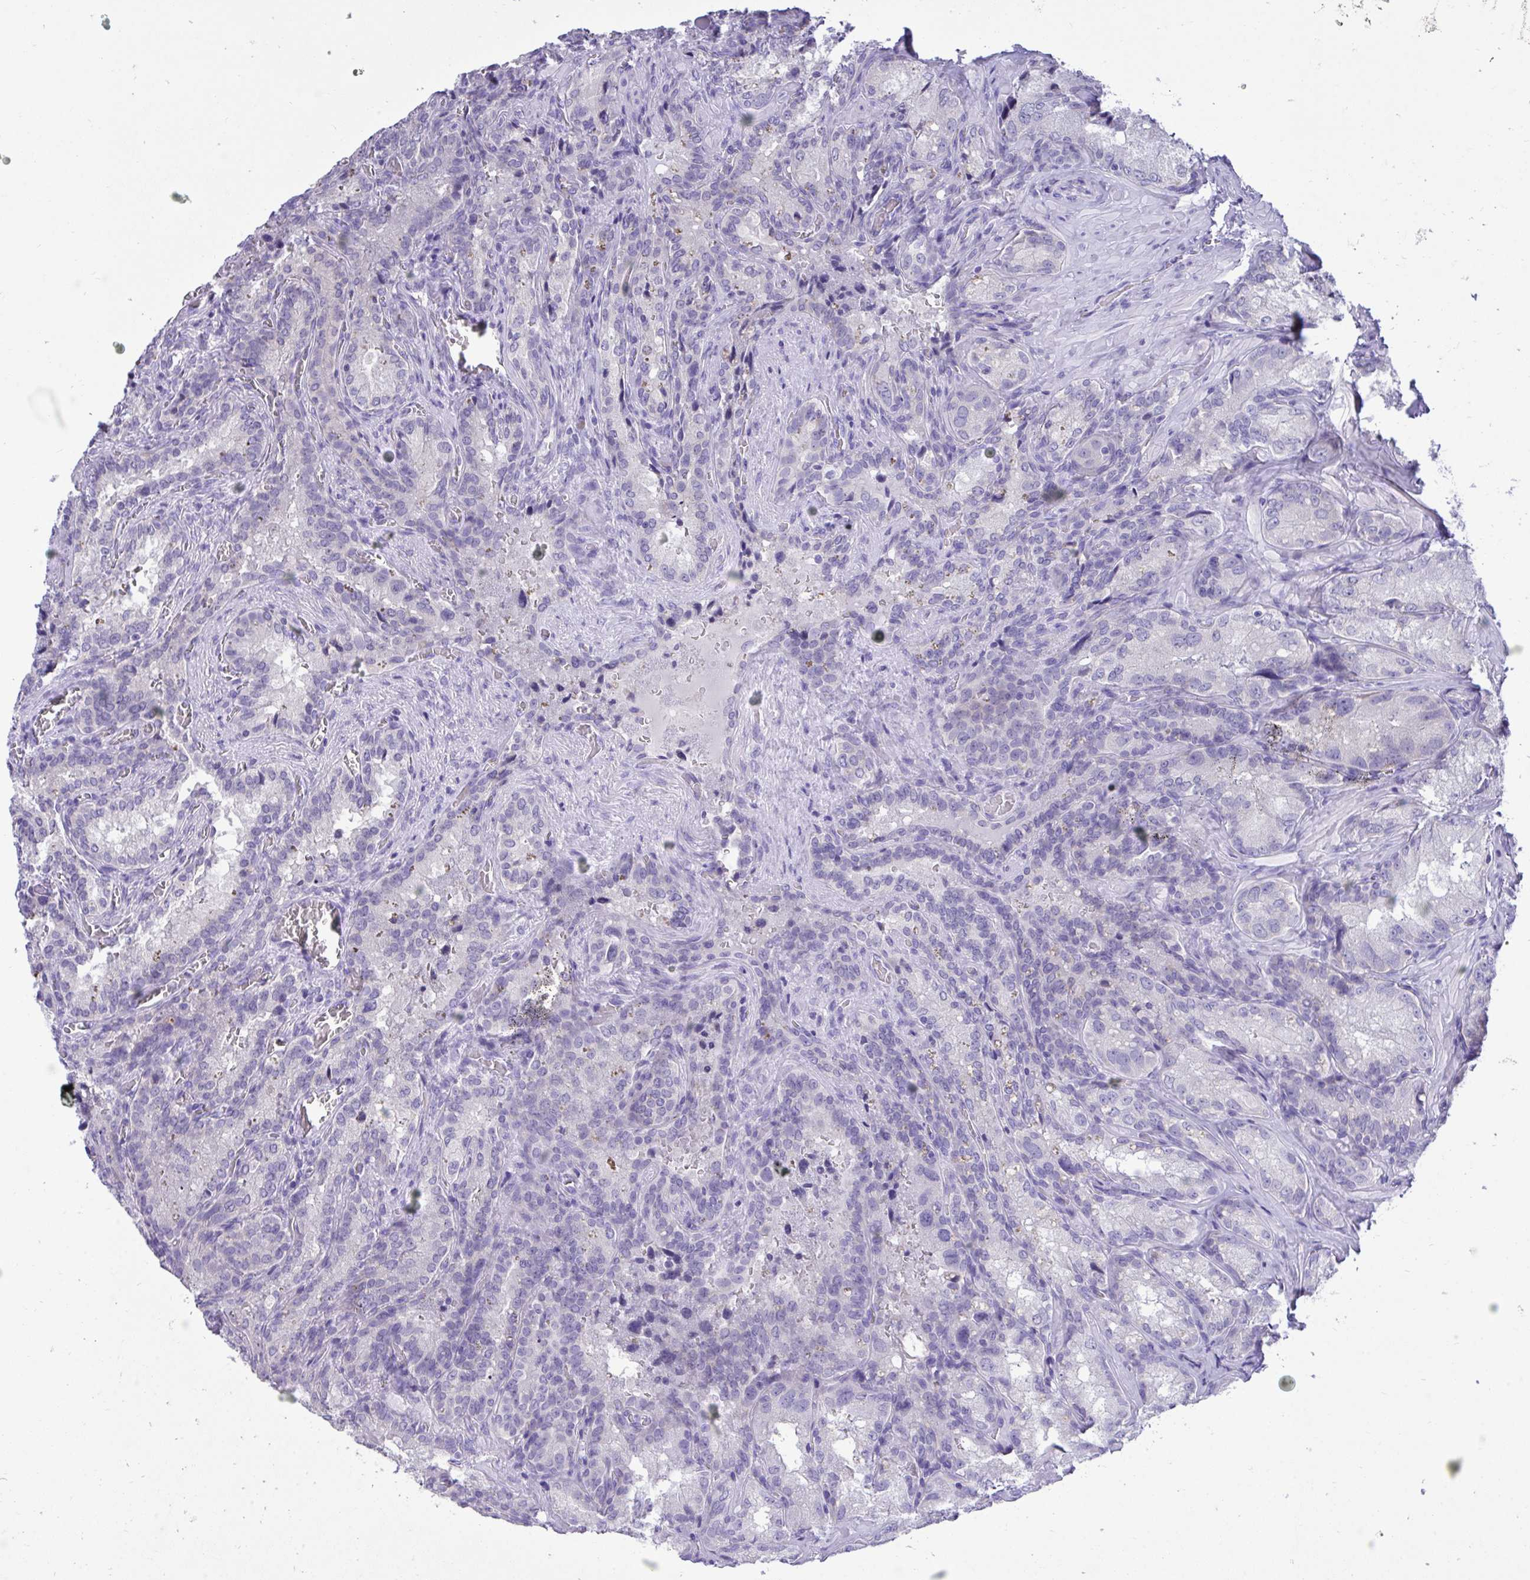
{"staining": {"intensity": "negative", "quantity": "none", "location": "none"}, "tissue": "seminal vesicle", "cell_type": "Glandular cells", "image_type": "normal", "snomed": [{"axis": "morphology", "description": "Normal tissue, NOS"}, {"axis": "topography", "description": "Seminal veicle"}], "caption": "IHC micrograph of normal human seminal vesicle stained for a protein (brown), which demonstrates no positivity in glandular cells.", "gene": "TMCO5A", "patient": {"sex": "male", "age": 47}}